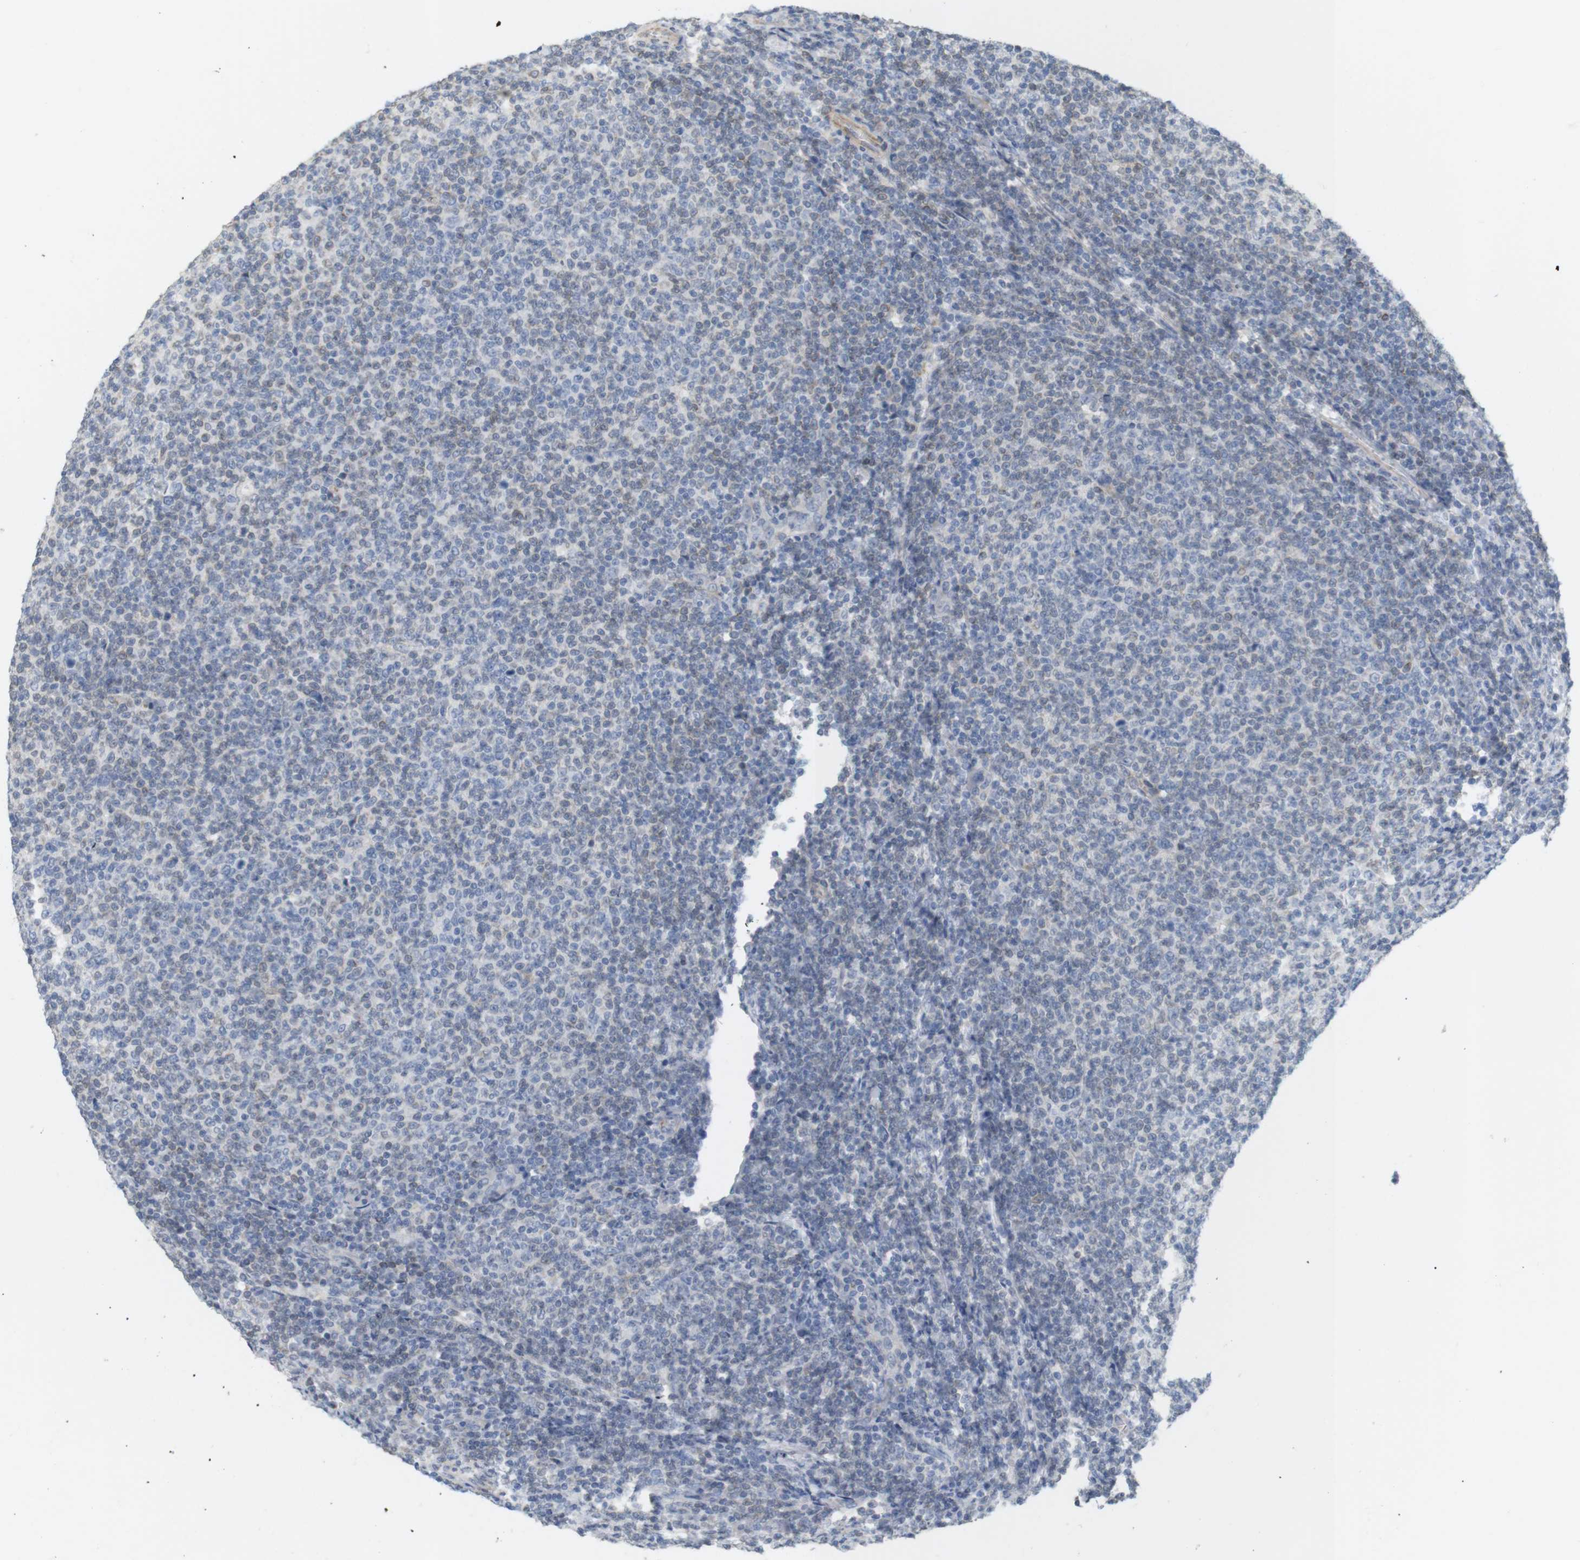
{"staining": {"intensity": "weak", "quantity": "<25%", "location": "cytoplasmic/membranous"}, "tissue": "lymphoma", "cell_type": "Tumor cells", "image_type": "cancer", "snomed": [{"axis": "morphology", "description": "Malignant lymphoma, non-Hodgkin's type, Low grade"}, {"axis": "topography", "description": "Lymph node"}], "caption": "IHC photomicrograph of lymphoma stained for a protein (brown), which shows no positivity in tumor cells. (DAB (3,3'-diaminobenzidine) IHC with hematoxylin counter stain).", "gene": "ITPR1", "patient": {"sex": "male", "age": 66}}